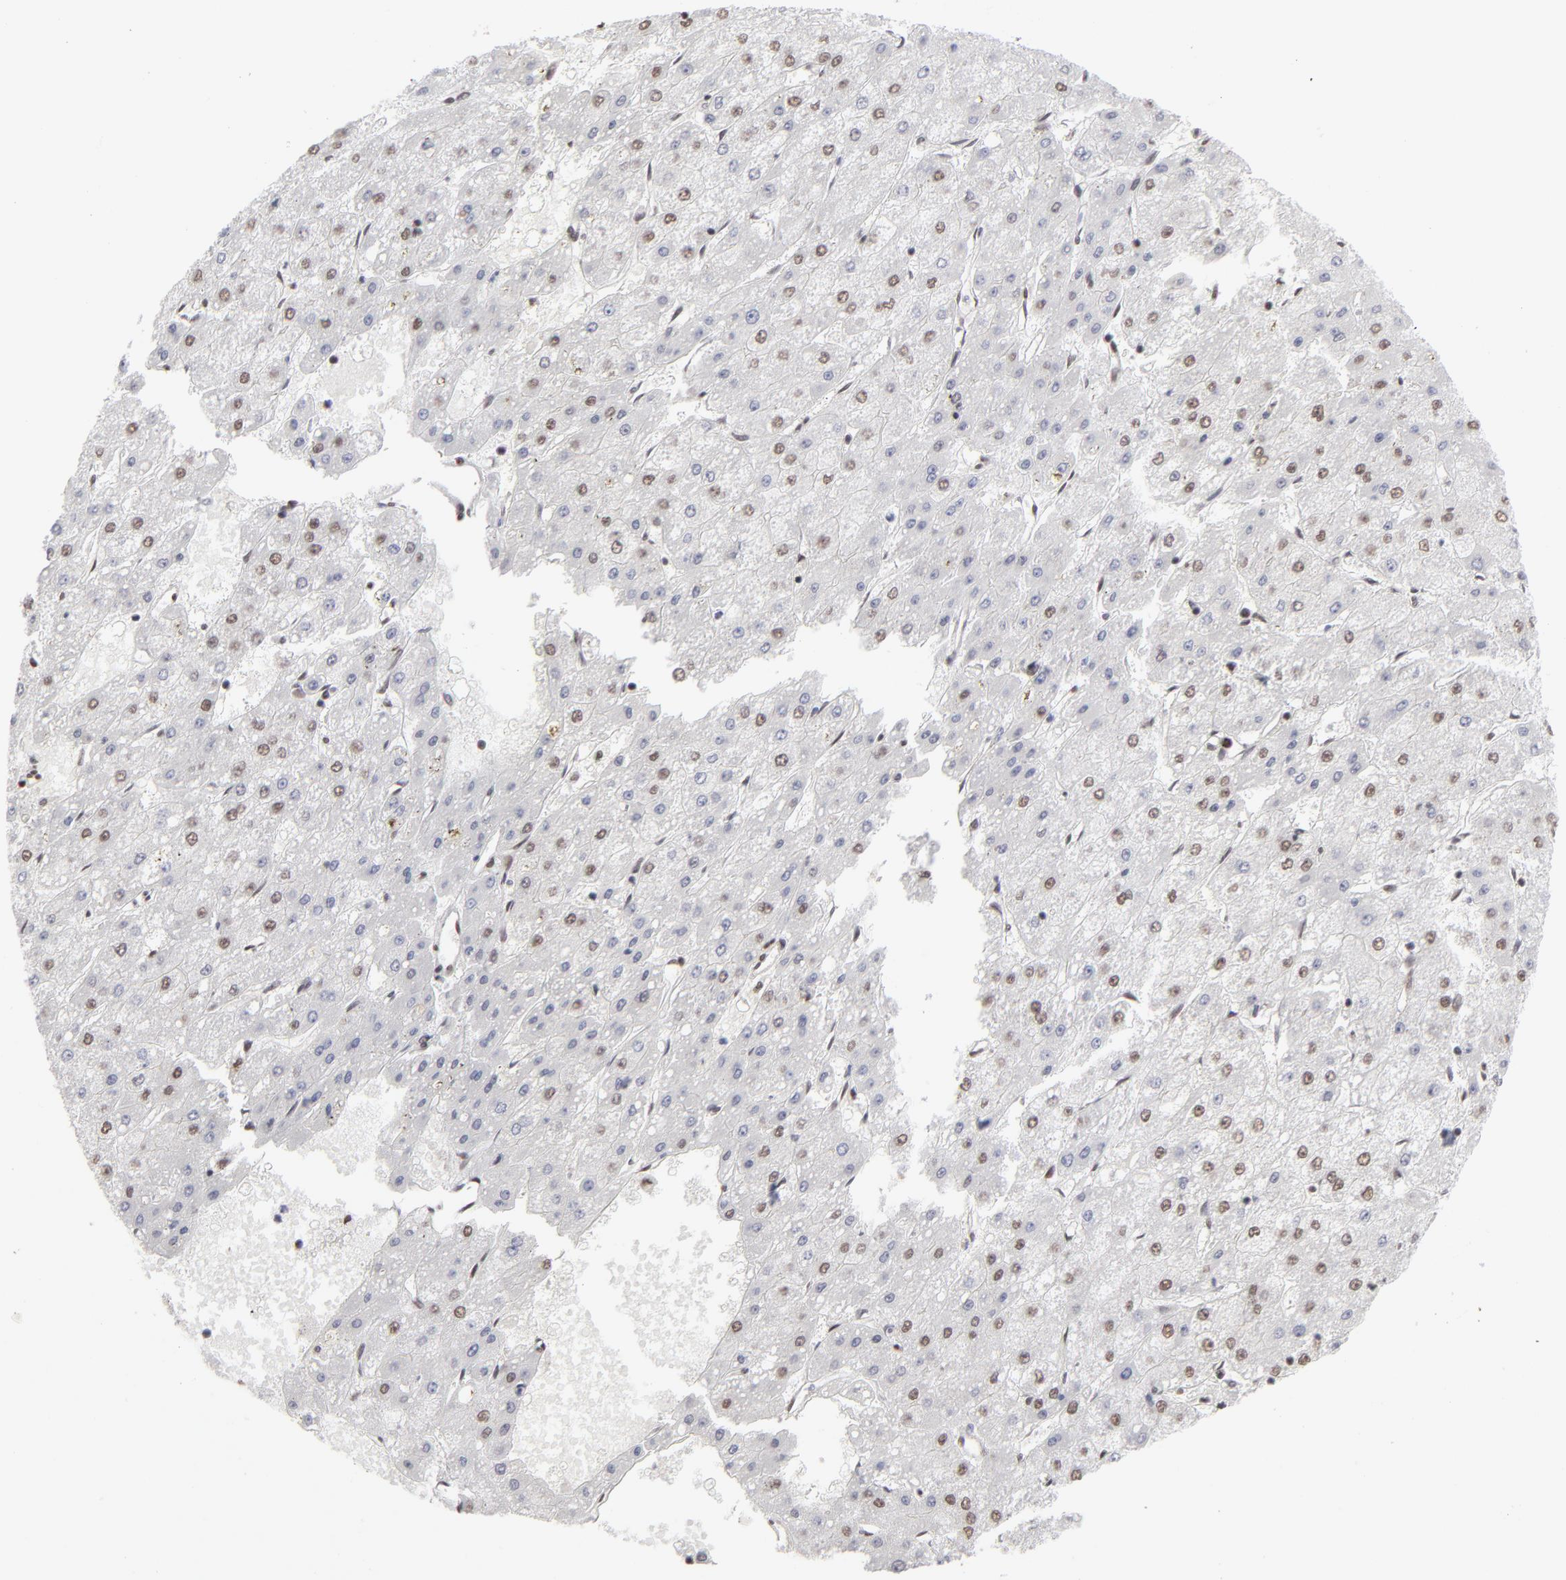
{"staining": {"intensity": "weak", "quantity": "25%-75%", "location": "nuclear"}, "tissue": "liver cancer", "cell_type": "Tumor cells", "image_type": "cancer", "snomed": [{"axis": "morphology", "description": "Carcinoma, Hepatocellular, NOS"}, {"axis": "topography", "description": "Liver"}], "caption": "A high-resolution histopathology image shows IHC staining of liver hepatocellular carcinoma, which exhibits weak nuclear staining in about 25%-75% of tumor cells.", "gene": "ZNF3", "patient": {"sex": "female", "age": 52}}